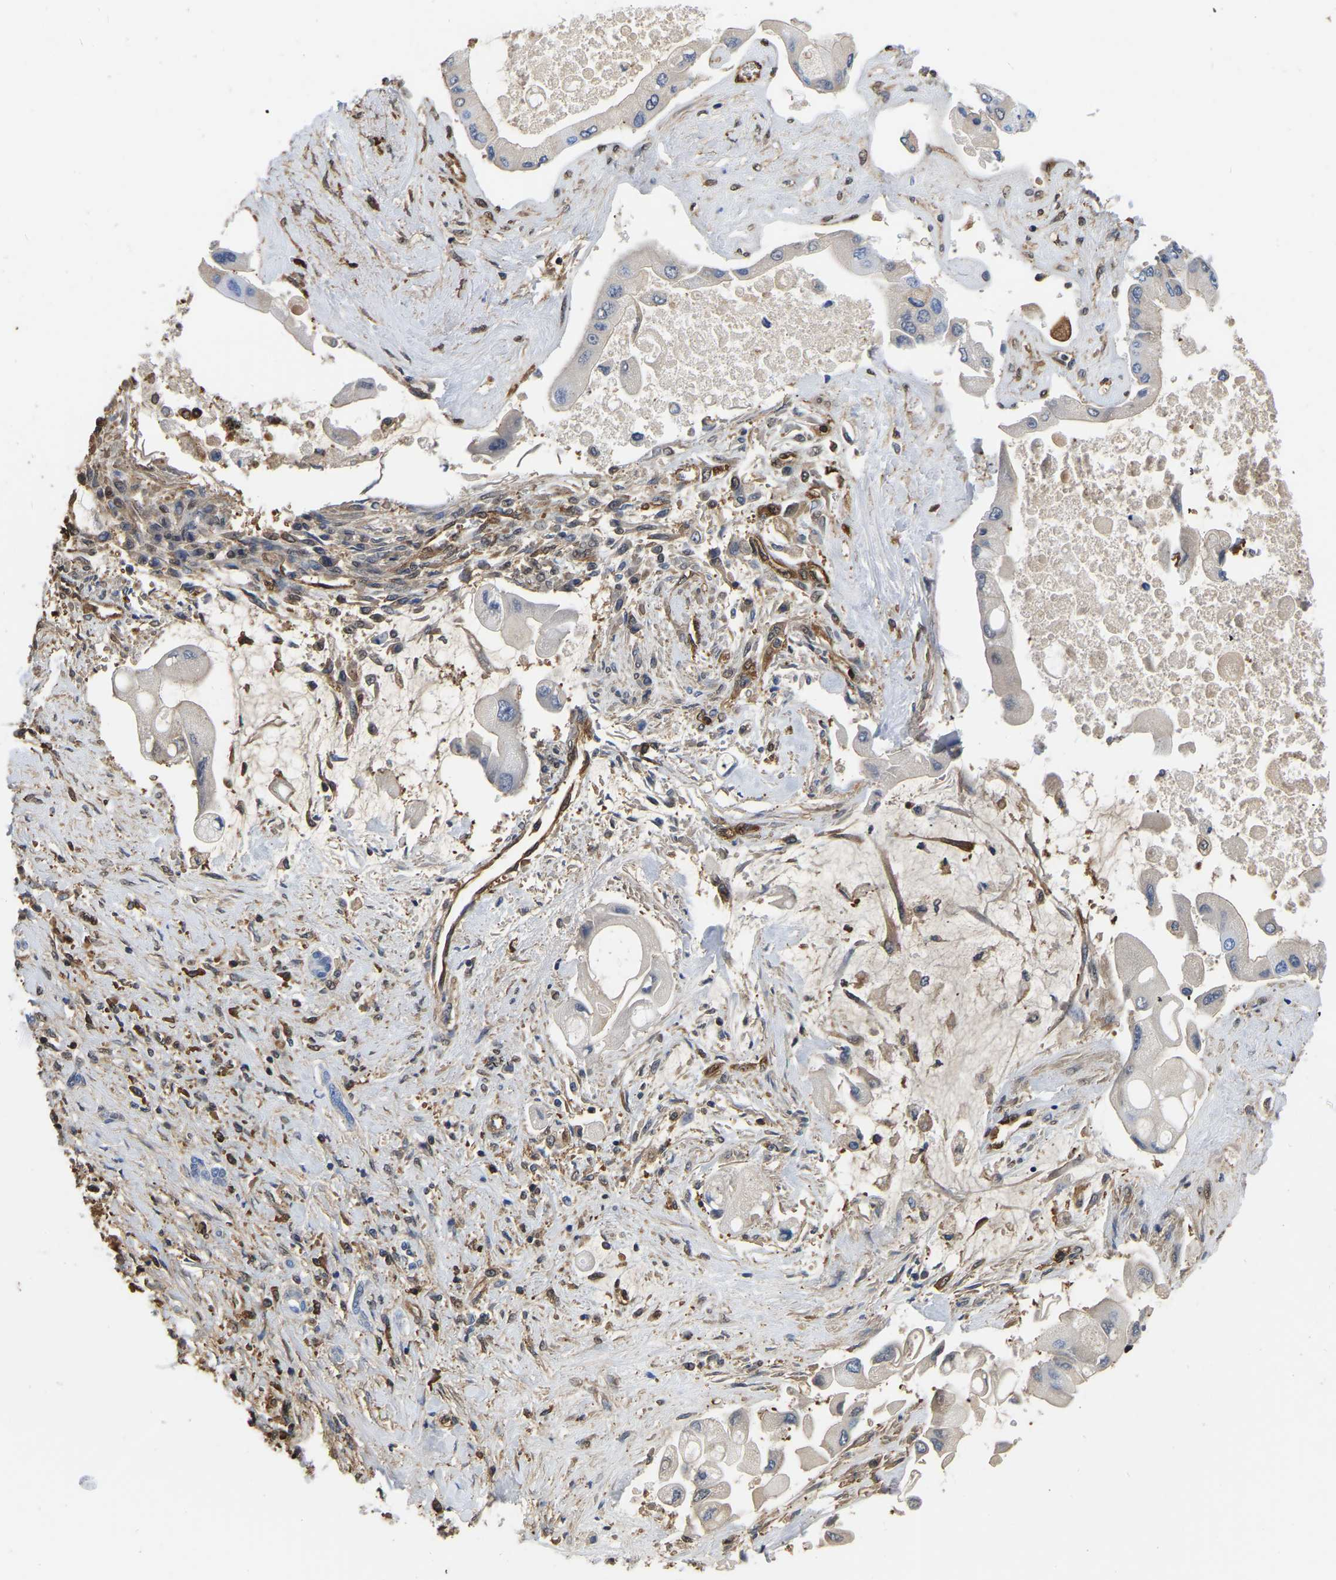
{"staining": {"intensity": "negative", "quantity": "none", "location": "none"}, "tissue": "liver cancer", "cell_type": "Tumor cells", "image_type": "cancer", "snomed": [{"axis": "morphology", "description": "Cholangiocarcinoma"}, {"axis": "topography", "description": "Liver"}], "caption": "An IHC image of liver cancer is shown. There is no staining in tumor cells of liver cancer.", "gene": "LDHB", "patient": {"sex": "male", "age": 50}}